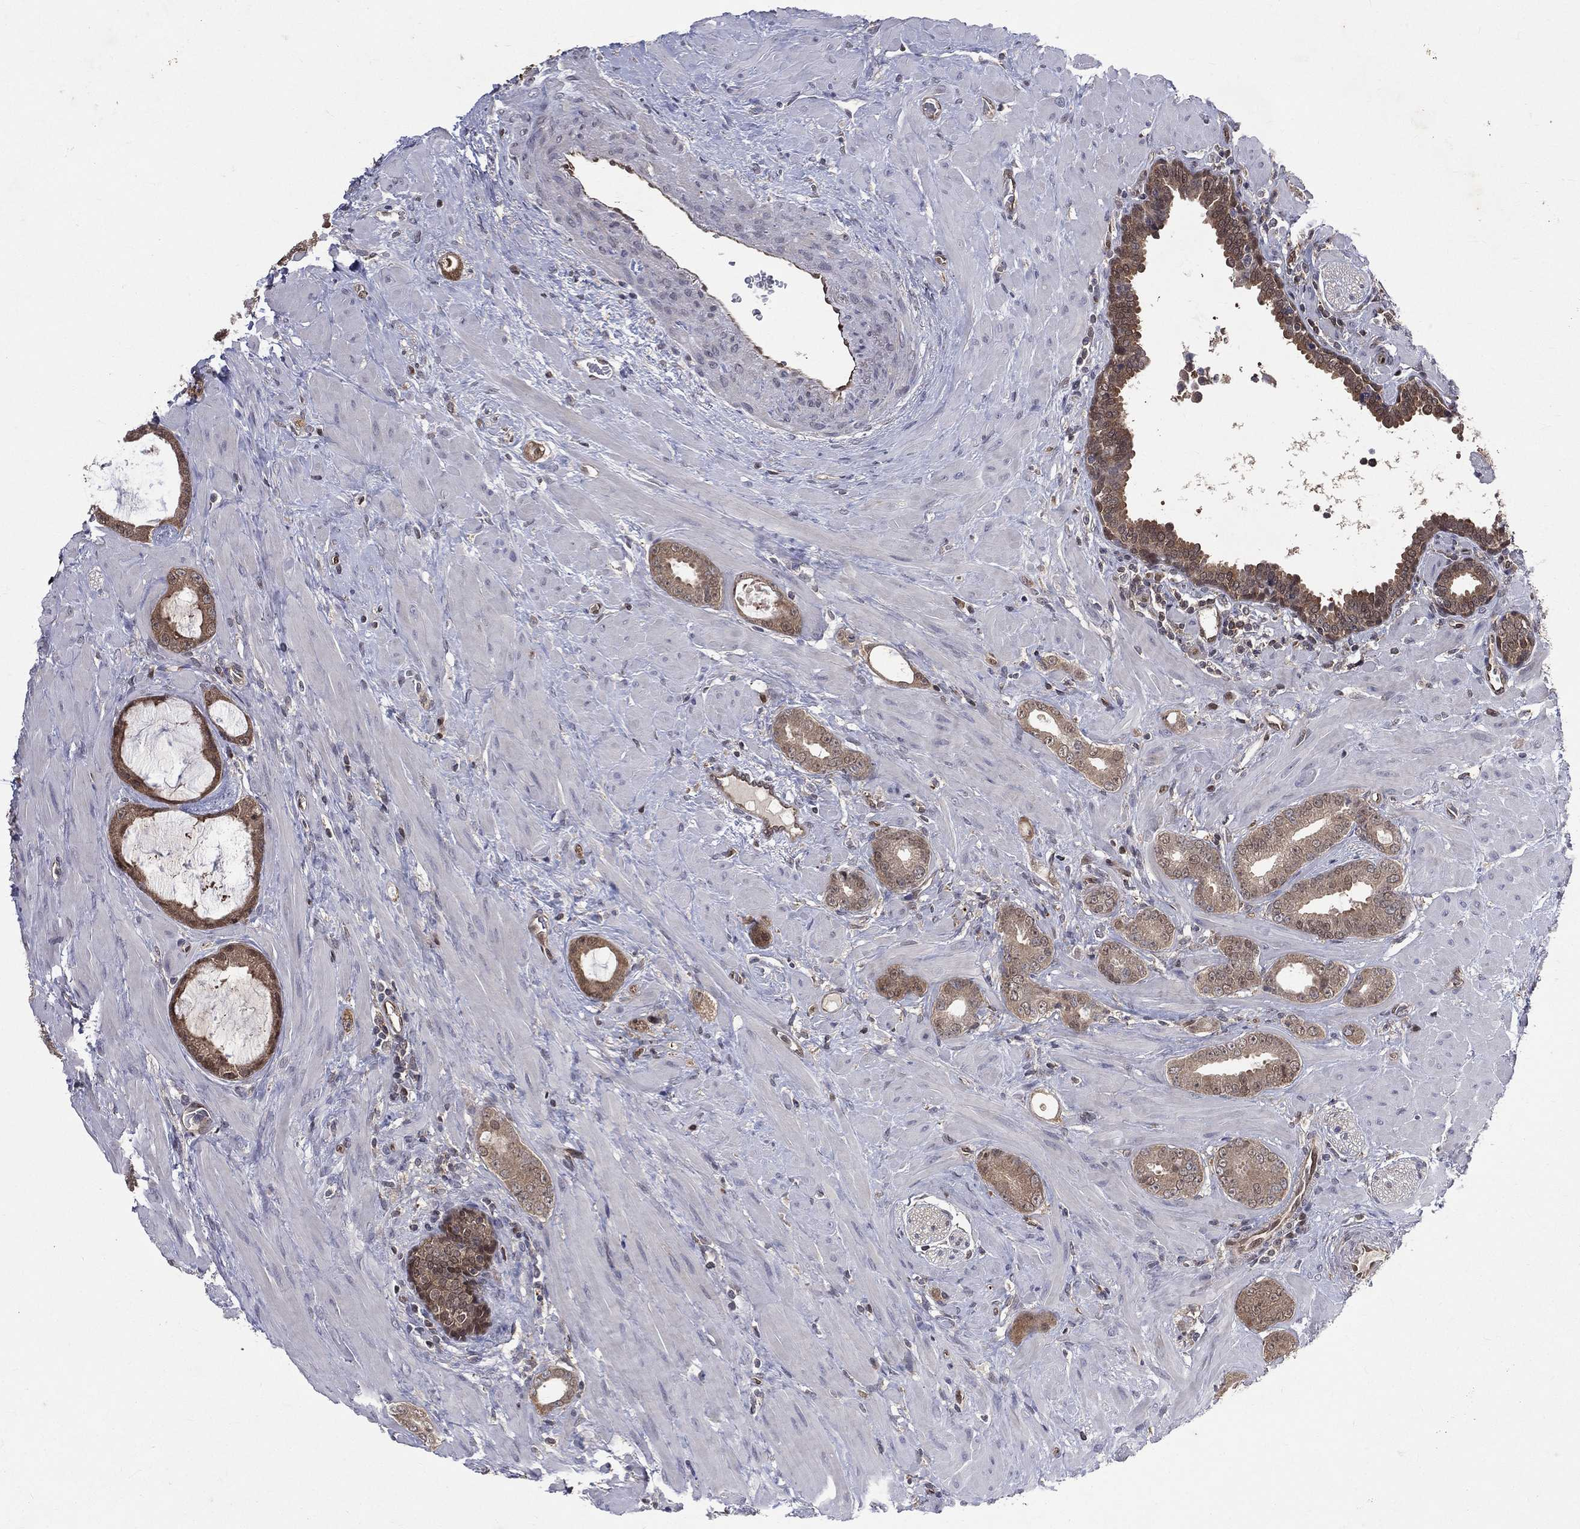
{"staining": {"intensity": "moderate", "quantity": "25%-75%", "location": "cytoplasmic/membranous,nuclear"}, "tissue": "prostate cancer", "cell_type": "Tumor cells", "image_type": "cancer", "snomed": [{"axis": "morphology", "description": "Adenocarcinoma, Low grade"}, {"axis": "topography", "description": "Prostate"}], "caption": "Immunohistochemistry staining of prostate adenocarcinoma (low-grade), which demonstrates medium levels of moderate cytoplasmic/membranous and nuclear positivity in approximately 25%-75% of tumor cells indicating moderate cytoplasmic/membranous and nuclear protein positivity. The staining was performed using DAB (brown) for protein detection and nuclei were counterstained in hematoxylin (blue).", "gene": "GMPR2", "patient": {"sex": "male", "age": 68}}